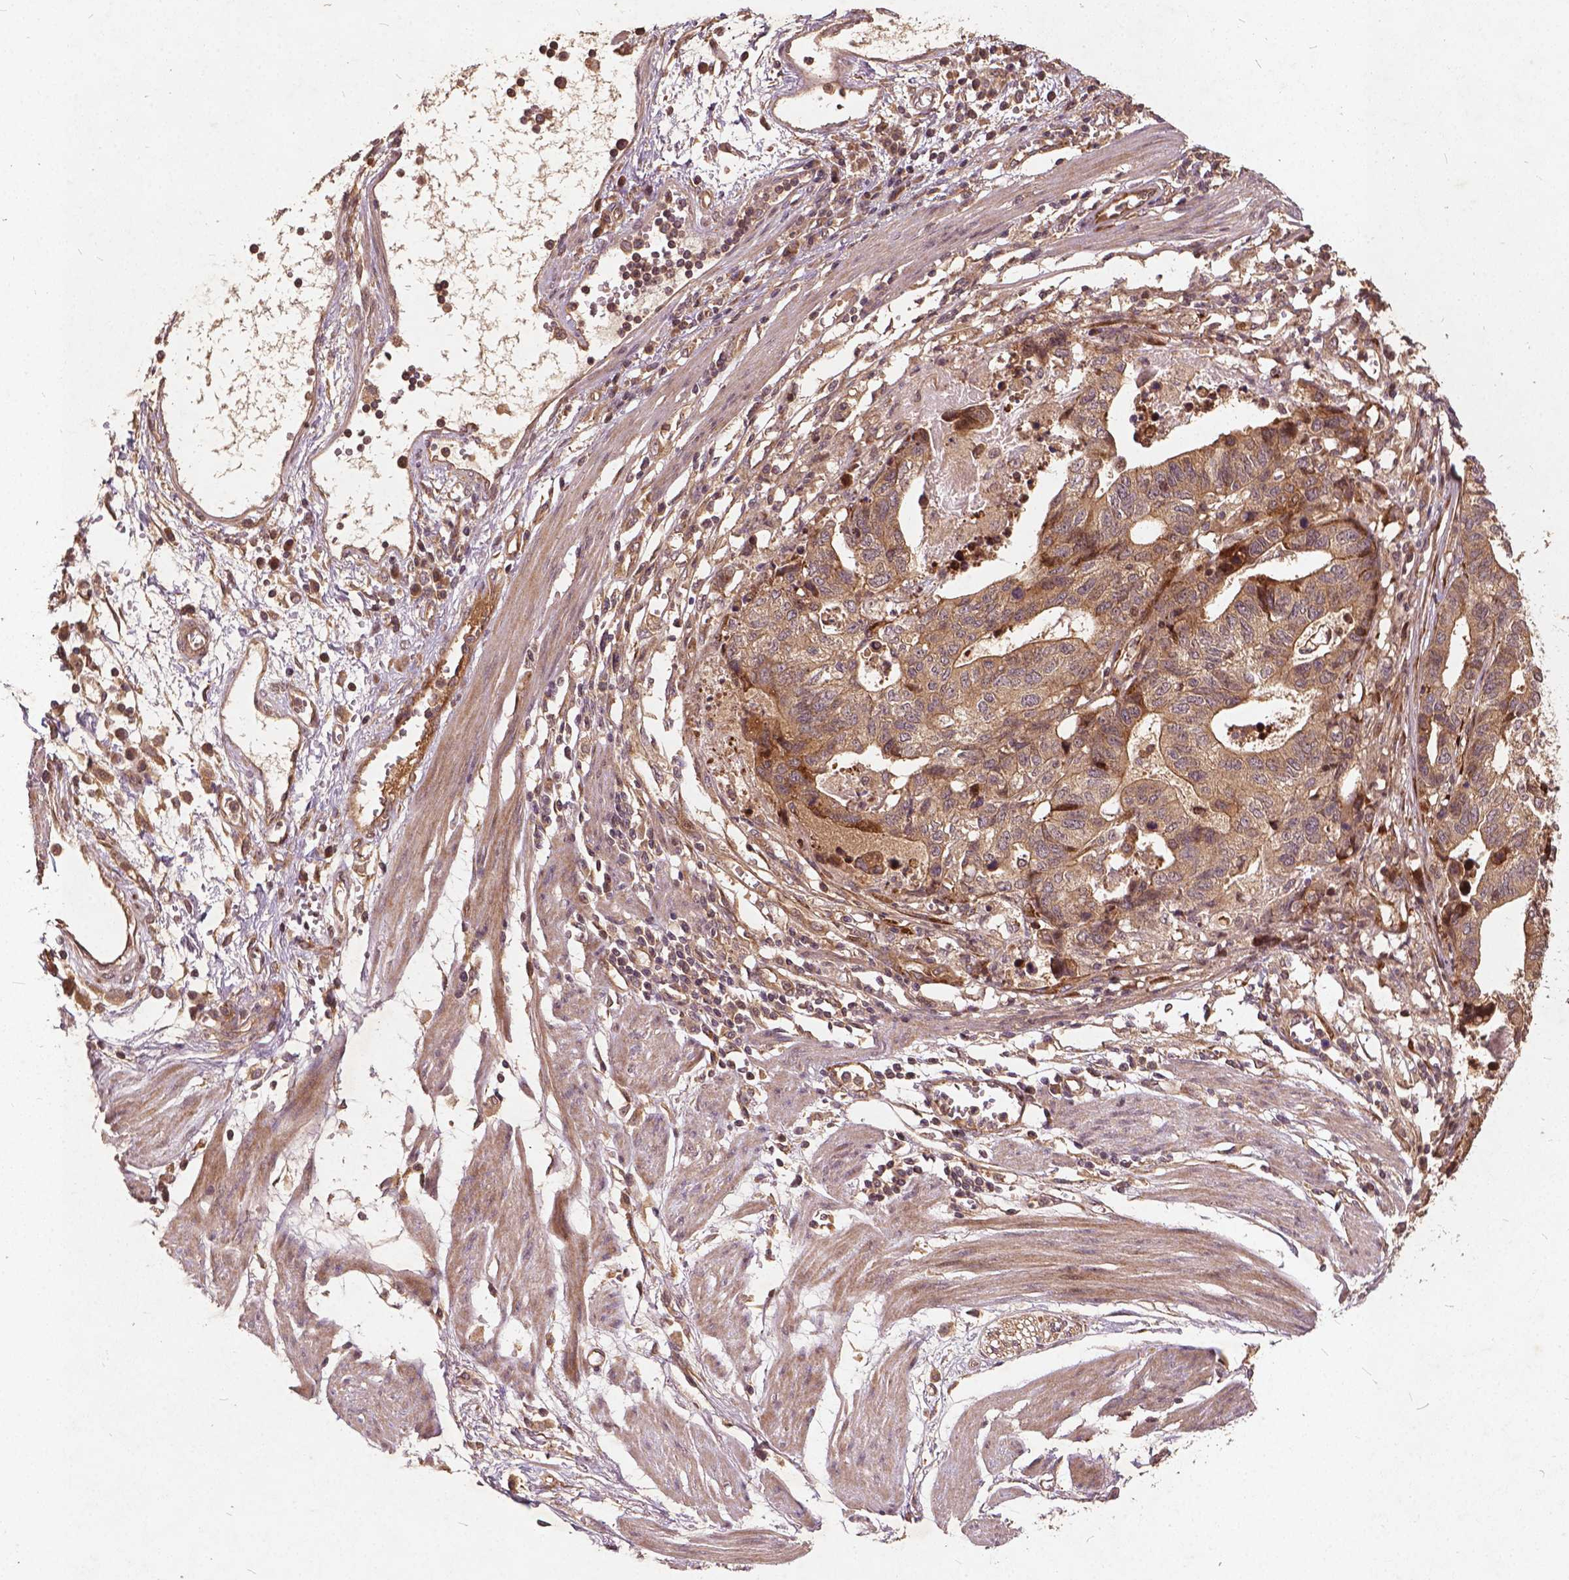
{"staining": {"intensity": "moderate", "quantity": ">75%", "location": "cytoplasmic/membranous"}, "tissue": "stomach cancer", "cell_type": "Tumor cells", "image_type": "cancer", "snomed": [{"axis": "morphology", "description": "Adenocarcinoma, NOS"}, {"axis": "topography", "description": "Stomach, upper"}], "caption": "Human stomach cancer (adenocarcinoma) stained with a brown dye displays moderate cytoplasmic/membranous positive staining in approximately >75% of tumor cells.", "gene": "UBXN2A", "patient": {"sex": "female", "age": 67}}